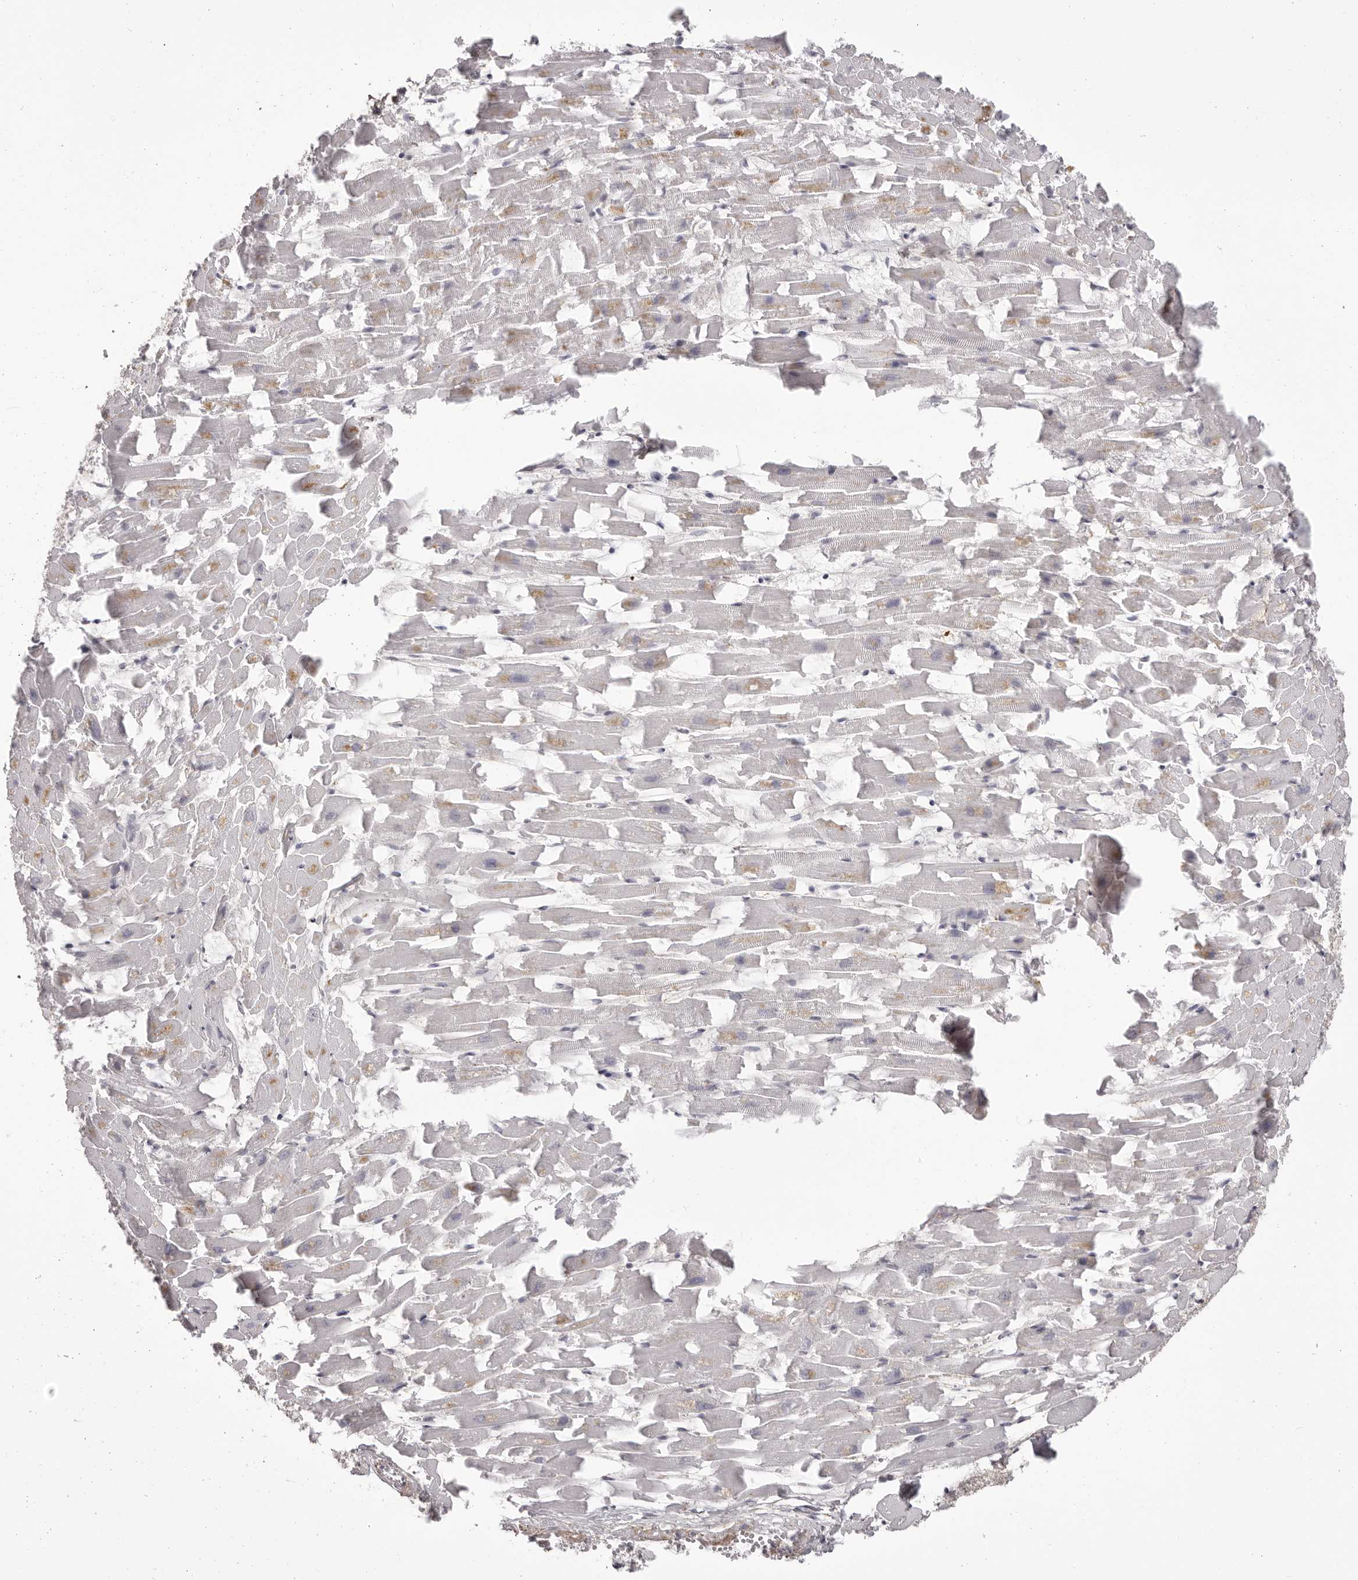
{"staining": {"intensity": "weak", "quantity": "<25%", "location": "cytoplasmic/membranous"}, "tissue": "heart muscle", "cell_type": "Cardiomyocytes", "image_type": "normal", "snomed": [{"axis": "morphology", "description": "Normal tissue, NOS"}, {"axis": "topography", "description": "Heart"}], "caption": "Micrograph shows no protein staining in cardiomyocytes of unremarkable heart muscle. (DAB immunohistochemistry (IHC) with hematoxylin counter stain).", "gene": "OTUD3", "patient": {"sex": "female", "age": 64}}